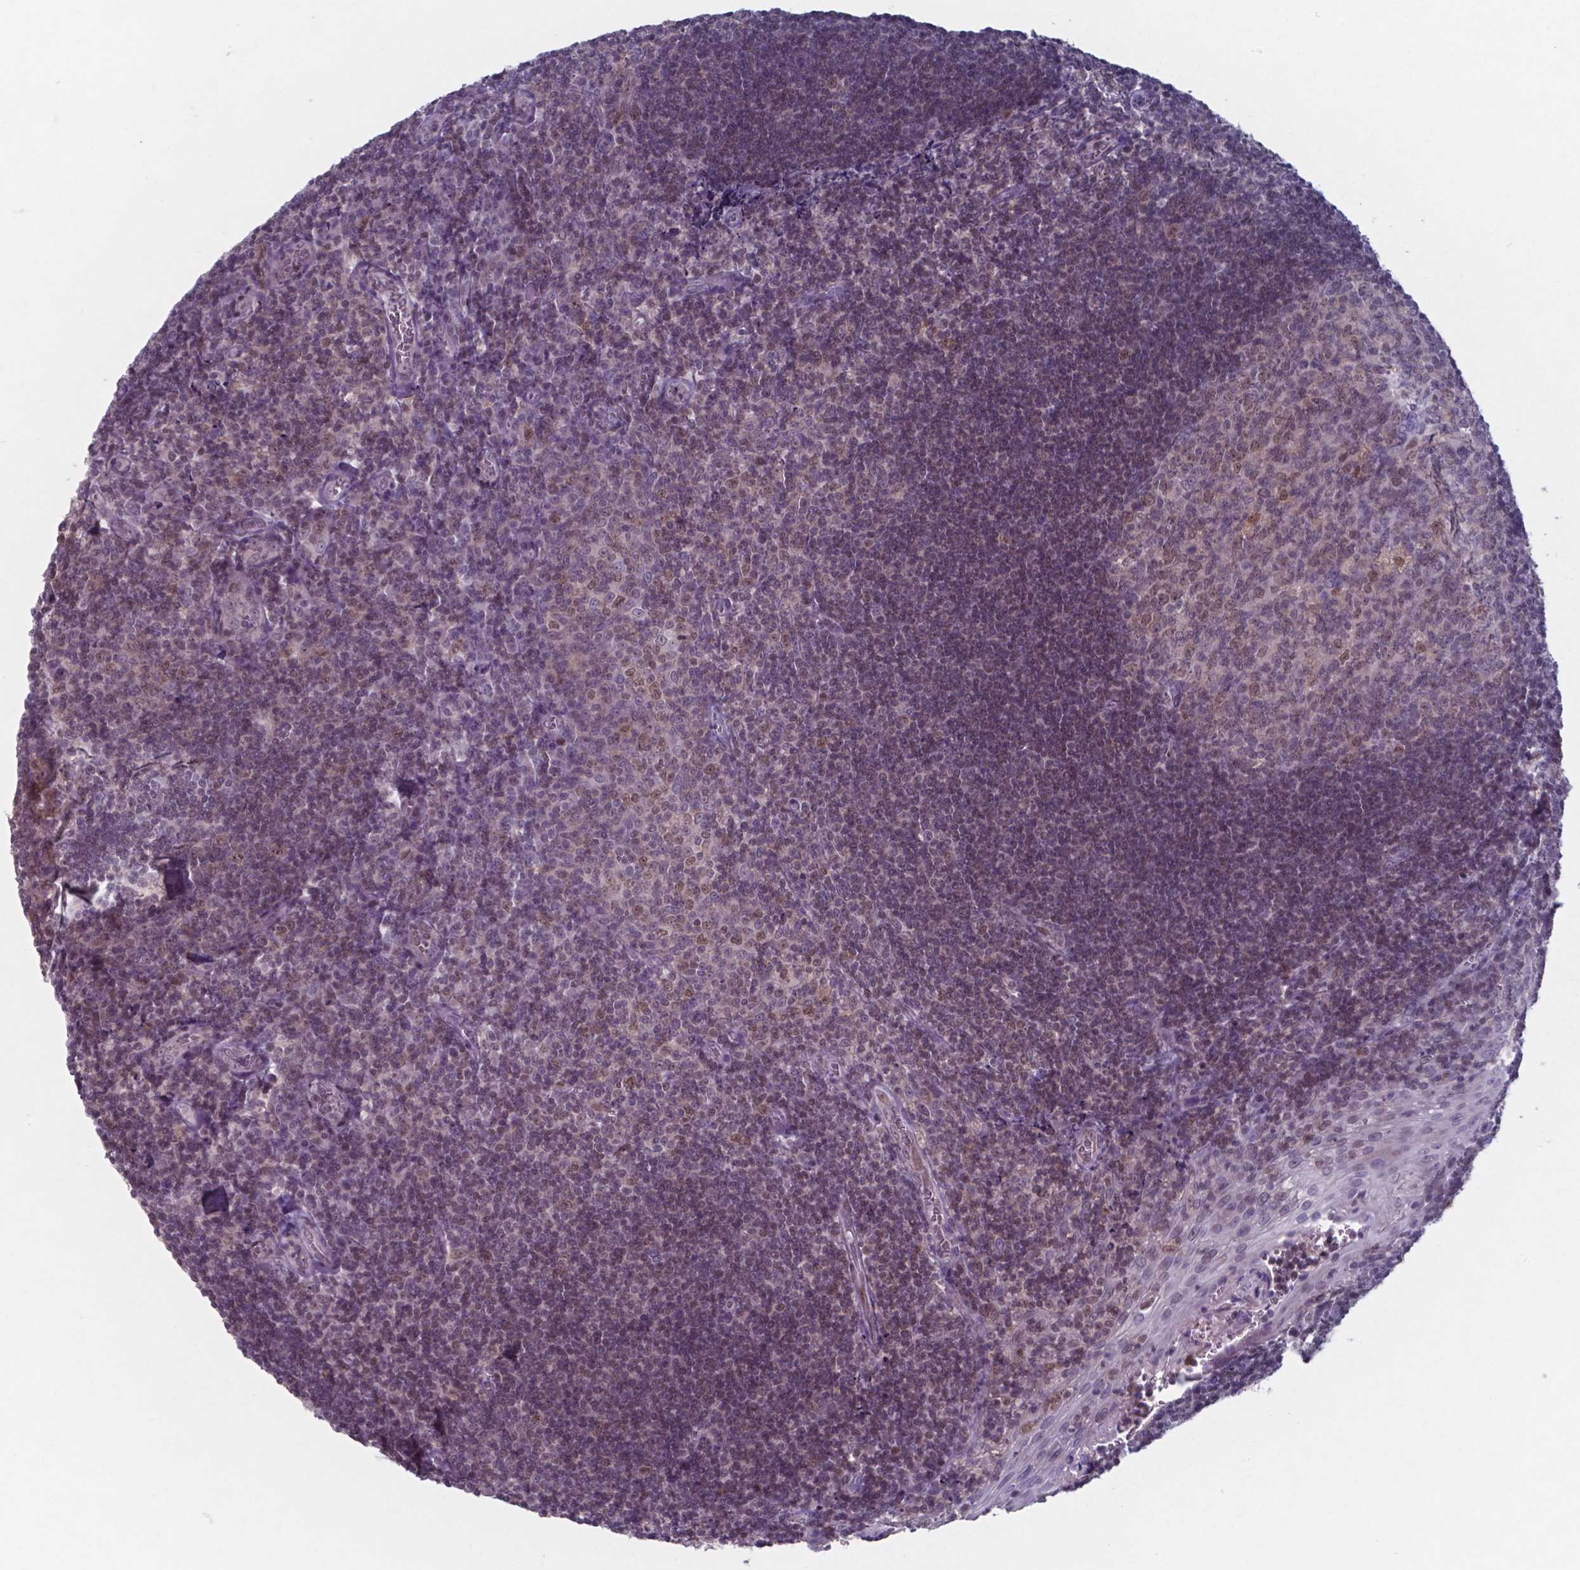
{"staining": {"intensity": "moderate", "quantity": "25%-75%", "location": "nuclear"}, "tissue": "tonsil", "cell_type": "Germinal center cells", "image_type": "normal", "snomed": [{"axis": "morphology", "description": "Normal tissue, NOS"}, {"axis": "morphology", "description": "Inflammation, NOS"}, {"axis": "topography", "description": "Tonsil"}], "caption": "Protein expression analysis of unremarkable tonsil demonstrates moderate nuclear staining in approximately 25%-75% of germinal center cells. The staining was performed using DAB to visualize the protein expression in brown, while the nuclei were stained in blue with hematoxylin (Magnification: 20x).", "gene": "TDP2", "patient": {"sex": "female", "age": 31}}